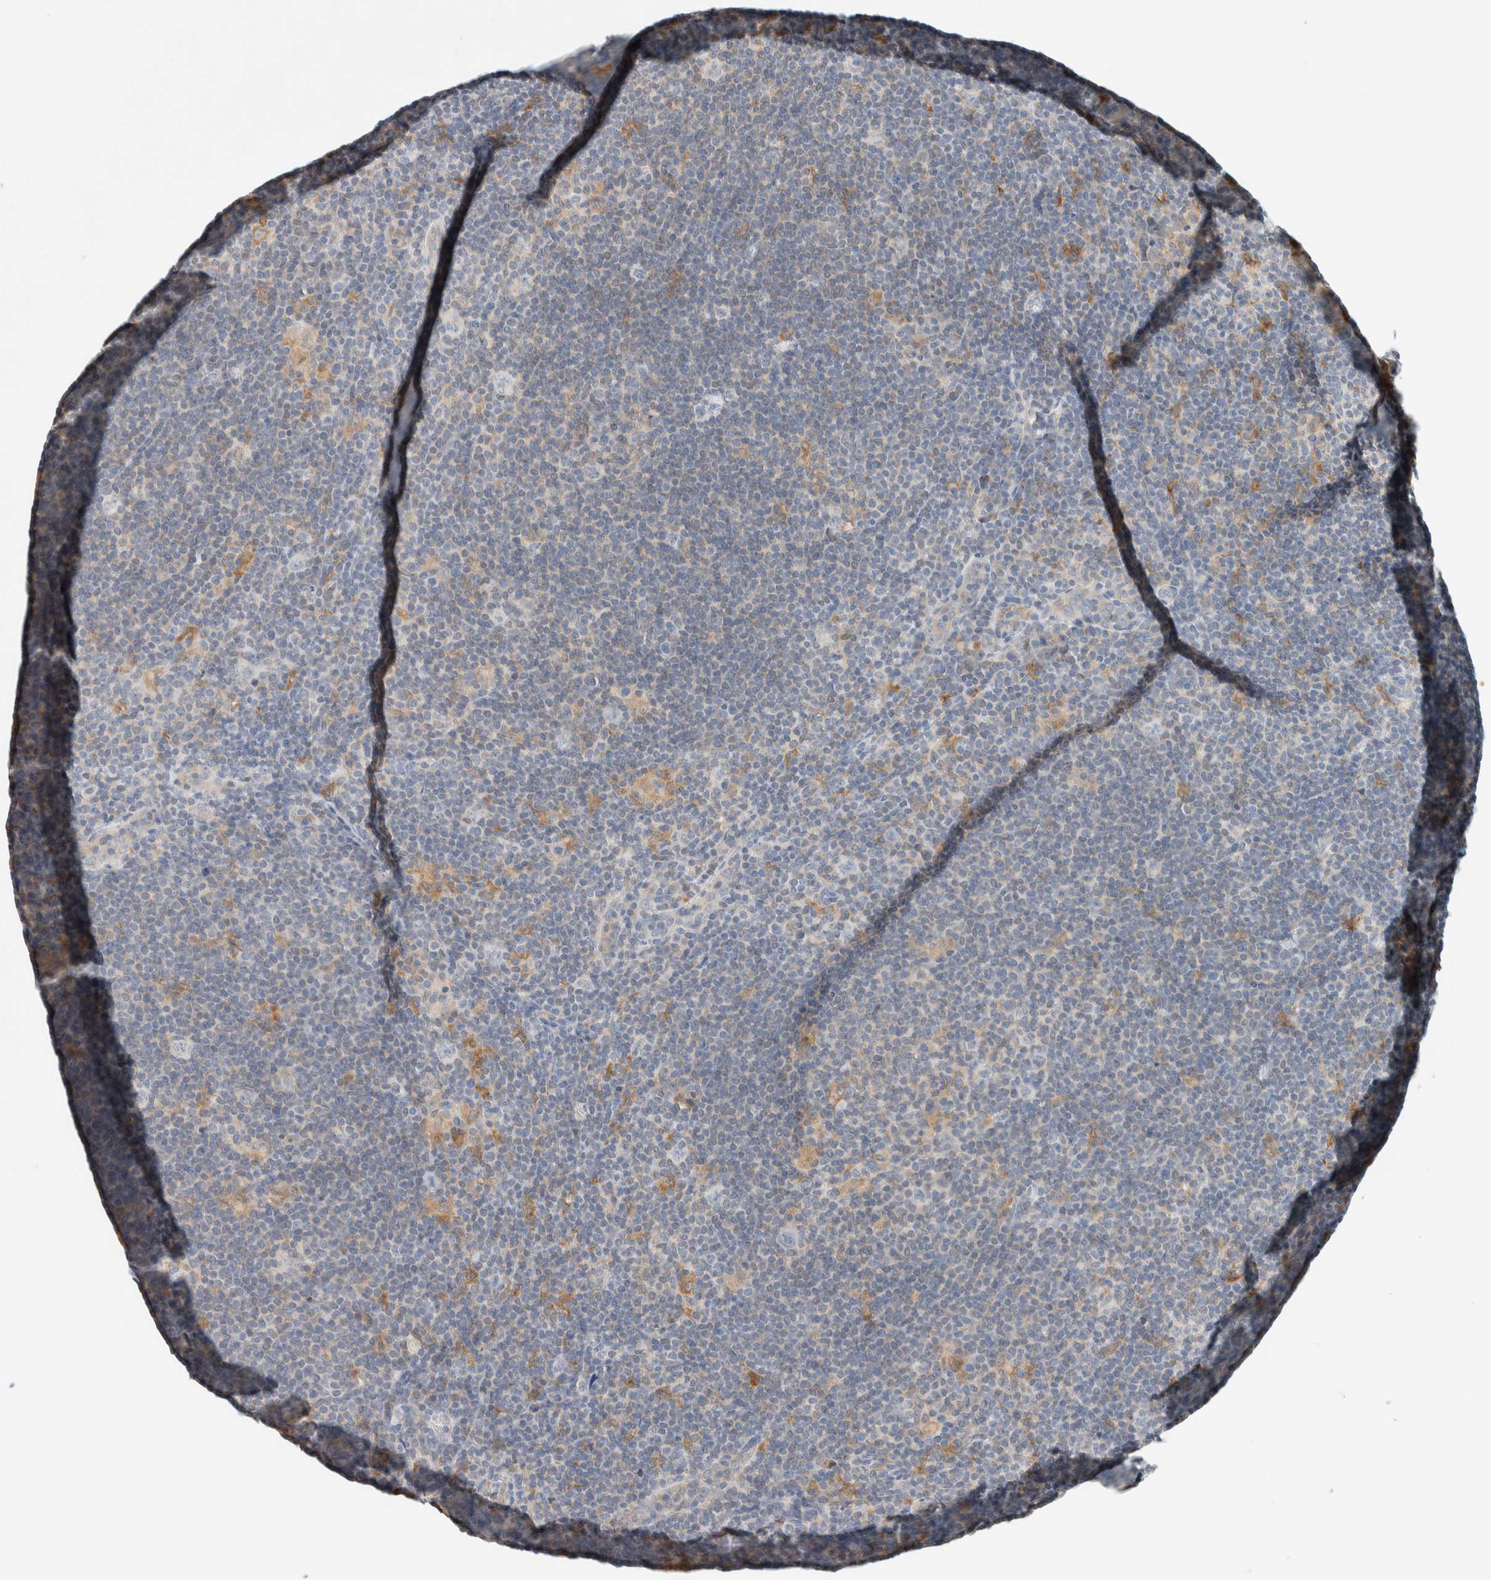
{"staining": {"intensity": "negative", "quantity": "none", "location": "none"}, "tissue": "lymphoma", "cell_type": "Tumor cells", "image_type": "cancer", "snomed": [{"axis": "morphology", "description": "Hodgkin's disease, NOS"}, {"axis": "topography", "description": "Lymph node"}], "caption": "Protein analysis of lymphoma reveals no significant expression in tumor cells. Brightfield microscopy of IHC stained with DAB (3,3'-diaminobenzidine) (brown) and hematoxylin (blue), captured at high magnification.", "gene": "SUMF2", "patient": {"sex": "female", "age": 57}}